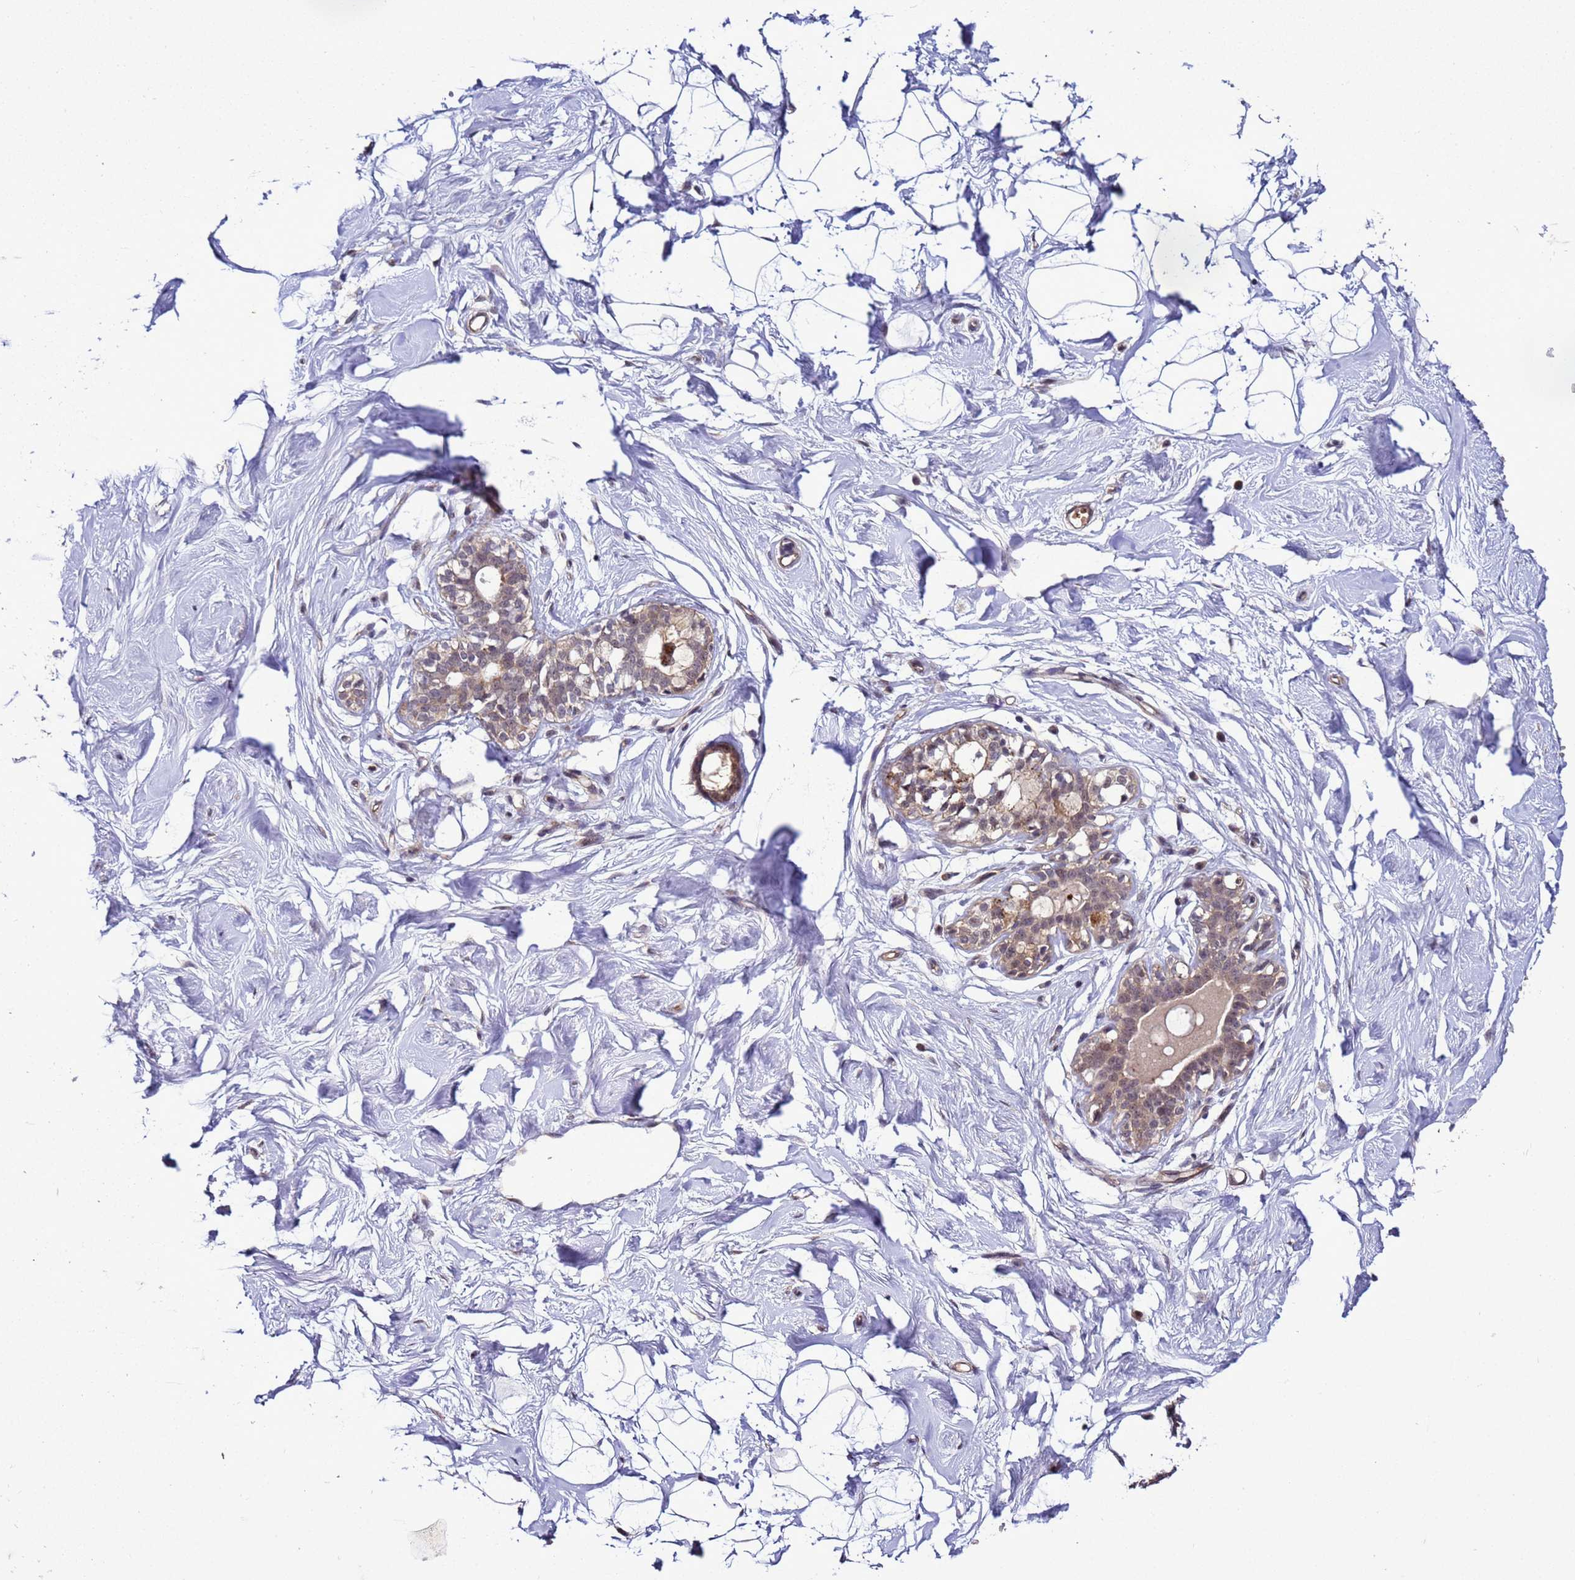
{"staining": {"intensity": "negative", "quantity": "none", "location": "none"}, "tissue": "breast", "cell_type": "Adipocytes", "image_type": "normal", "snomed": [{"axis": "morphology", "description": "Normal tissue, NOS"}, {"axis": "morphology", "description": "Adenoma, NOS"}, {"axis": "topography", "description": "Breast"}], "caption": "This histopathology image is of normal breast stained with immunohistochemistry to label a protein in brown with the nuclei are counter-stained blue. There is no positivity in adipocytes.", "gene": "GEN1", "patient": {"sex": "female", "age": 23}}